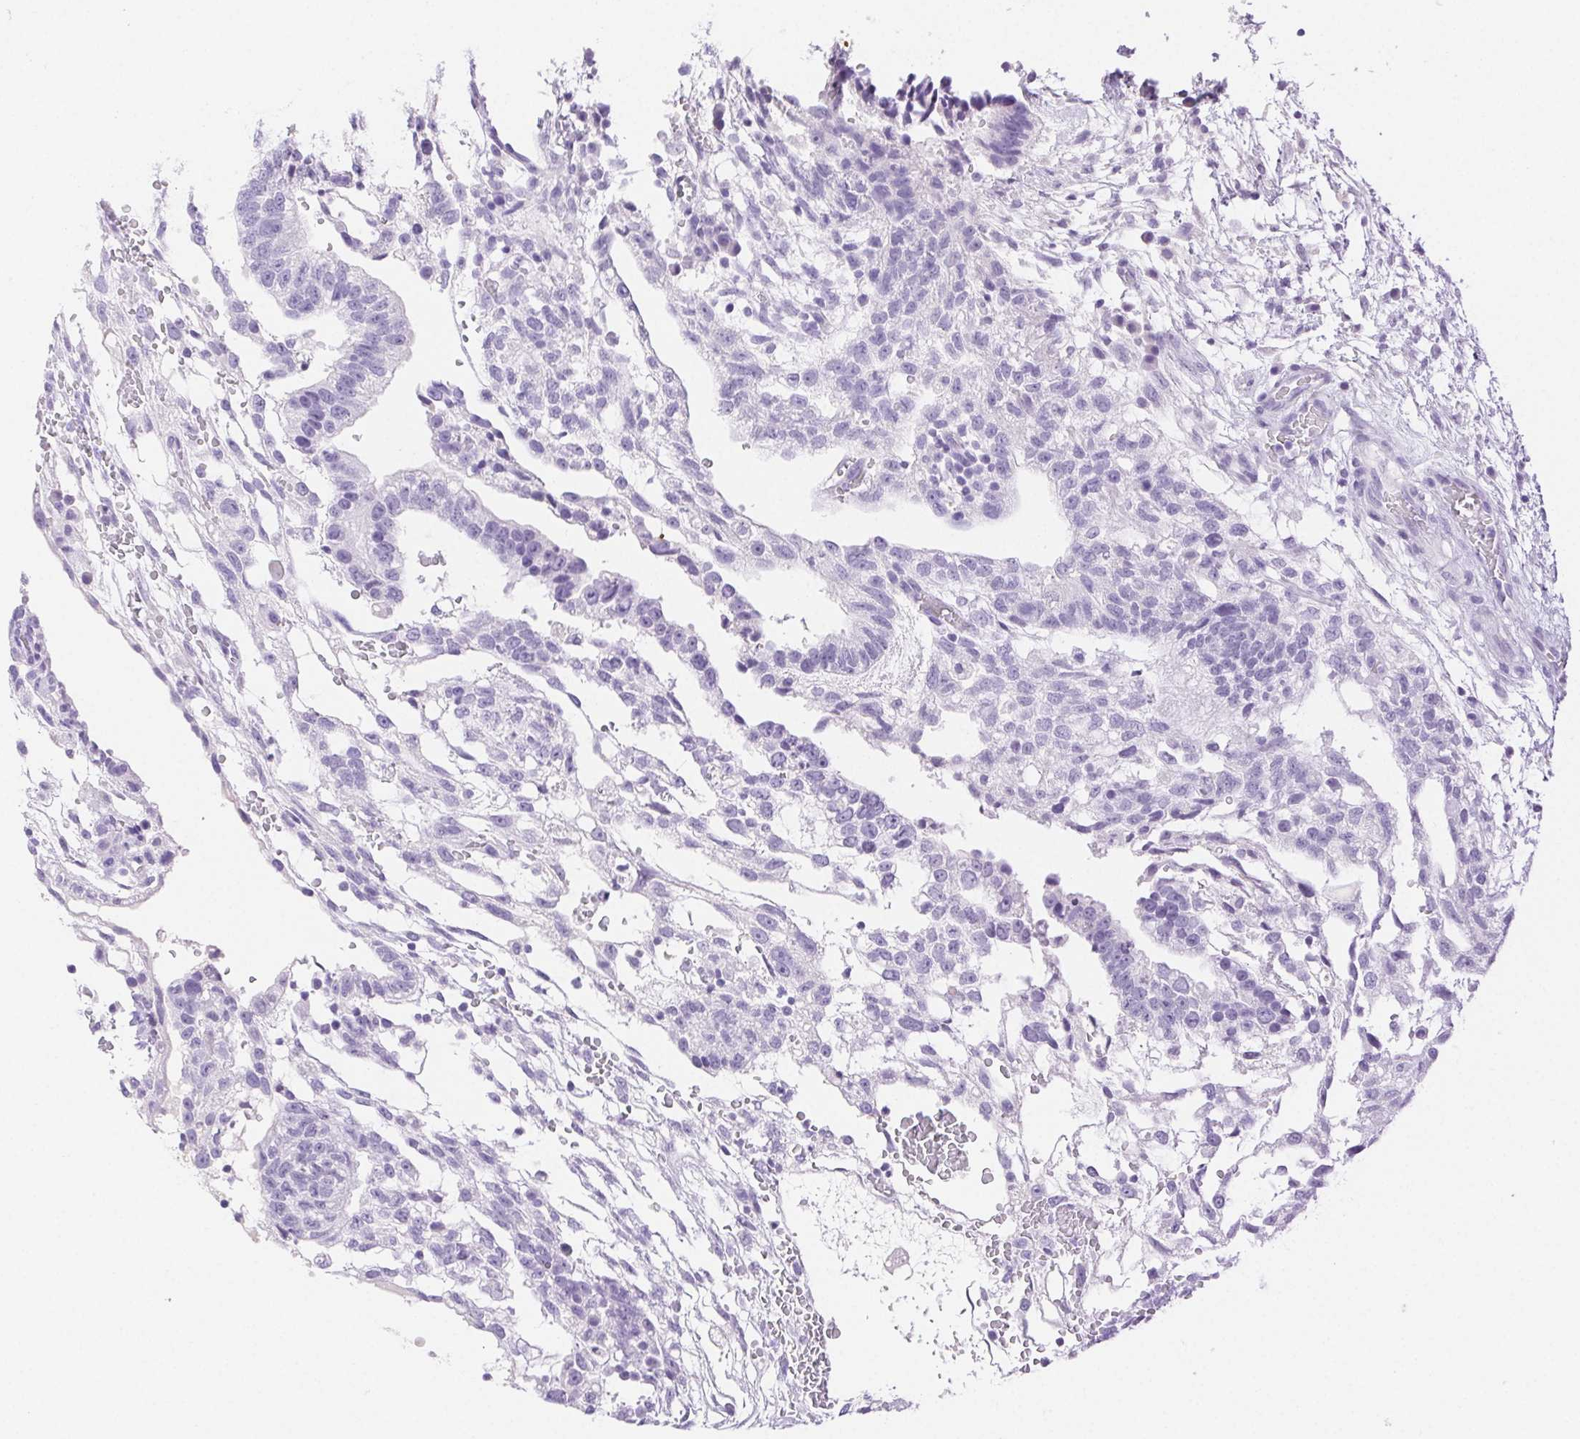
{"staining": {"intensity": "negative", "quantity": "none", "location": "none"}, "tissue": "testis cancer", "cell_type": "Tumor cells", "image_type": "cancer", "snomed": [{"axis": "morphology", "description": "Normal tissue, NOS"}, {"axis": "morphology", "description": "Carcinoma, Embryonal, NOS"}, {"axis": "topography", "description": "Testis"}], "caption": "The photomicrograph reveals no staining of tumor cells in embryonal carcinoma (testis).", "gene": "SPACA4", "patient": {"sex": "male", "age": 32}}